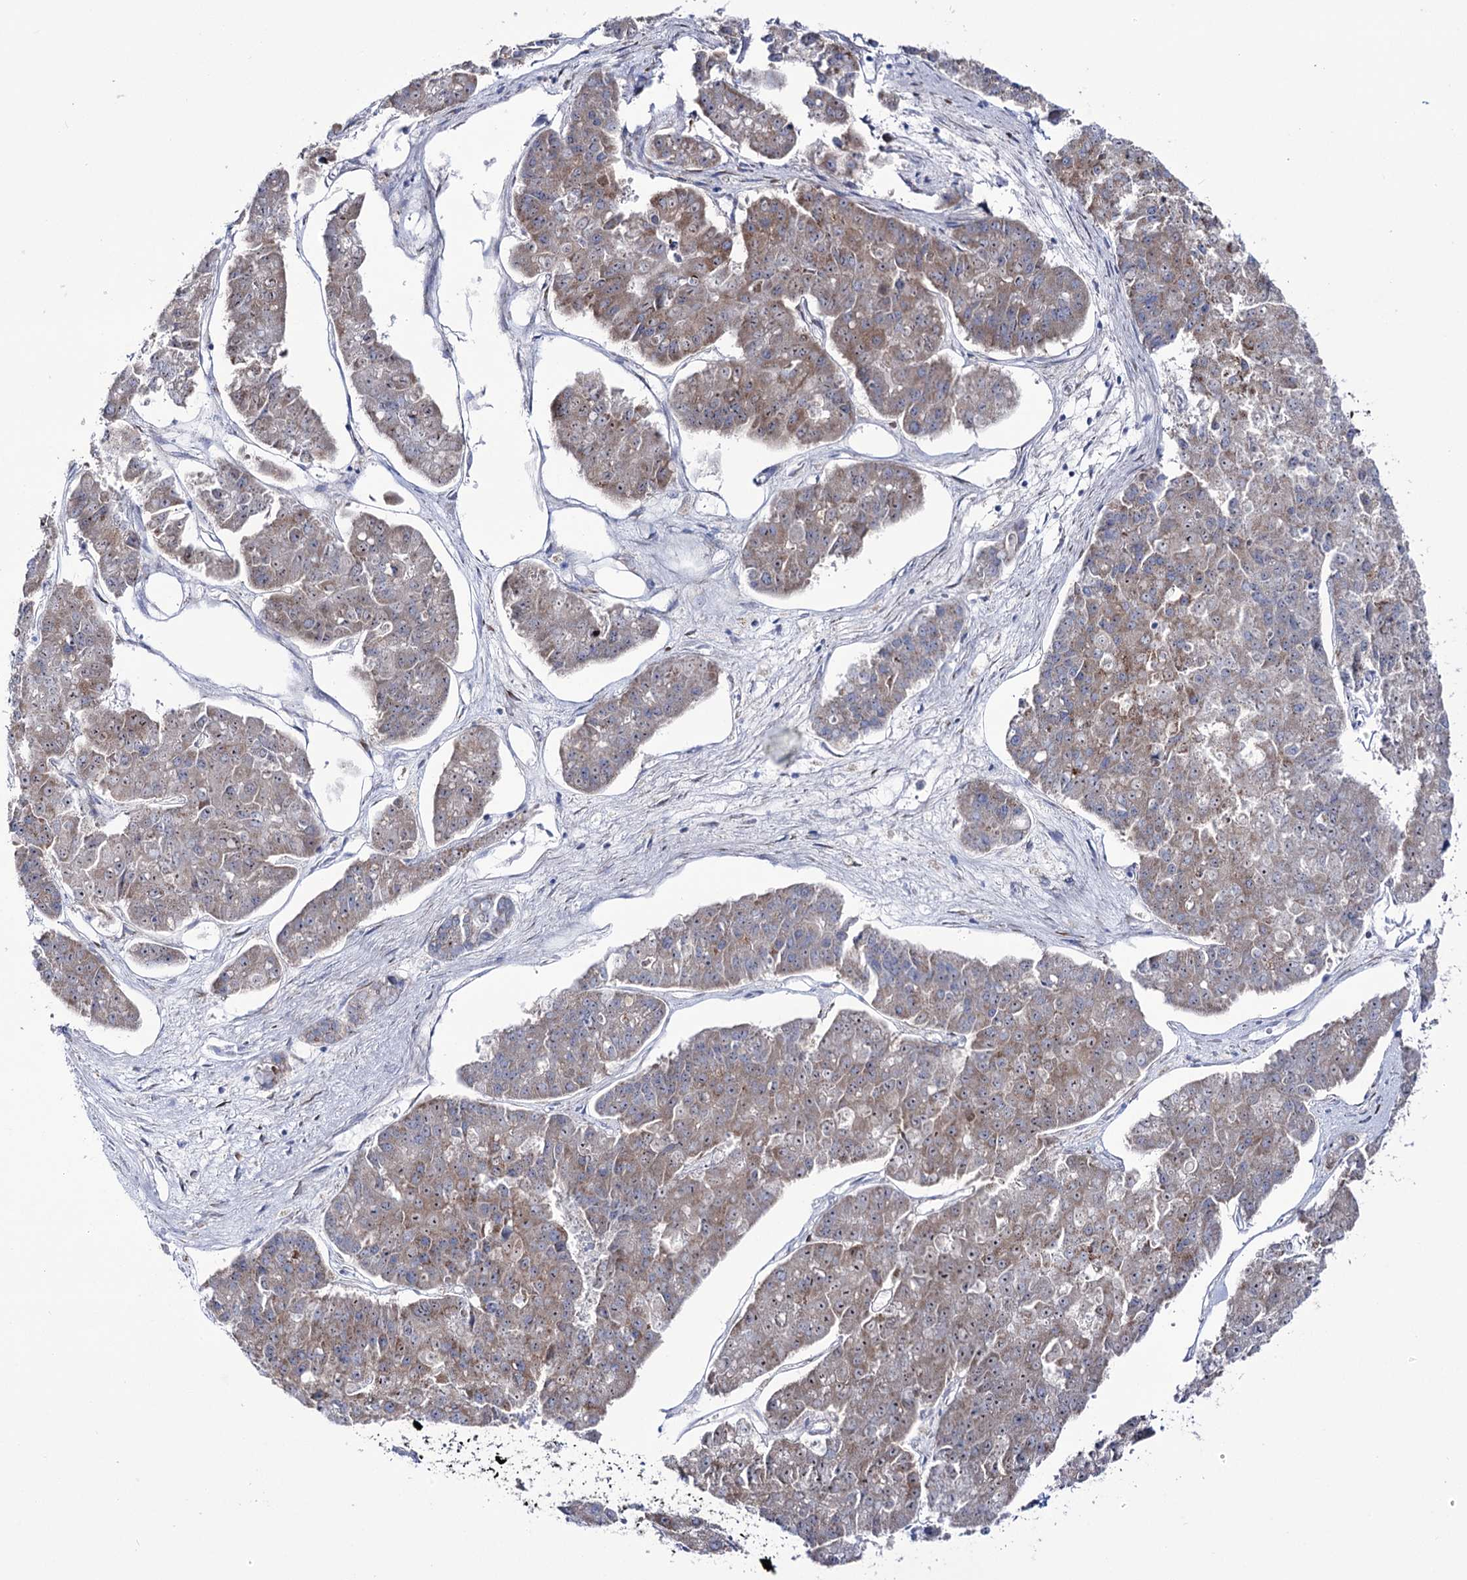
{"staining": {"intensity": "moderate", "quantity": ">75%", "location": "cytoplasmic/membranous"}, "tissue": "pancreatic cancer", "cell_type": "Tumor cells", "image_type": "cancer", "snomed": [{"axis": "morphology", "description": "Adenocarcinoma, NOS"}, {"axis": "topography", "description": "Pancreas"}], "caption": "This is a photomicrograph of immunohistochemistry staining of pancreatic cancer, which shows moderate expression in the cytoplasmic/membranous of tumor cells.", "gene": "METTL5", "patient": {"sex": "male", "age": 50}}